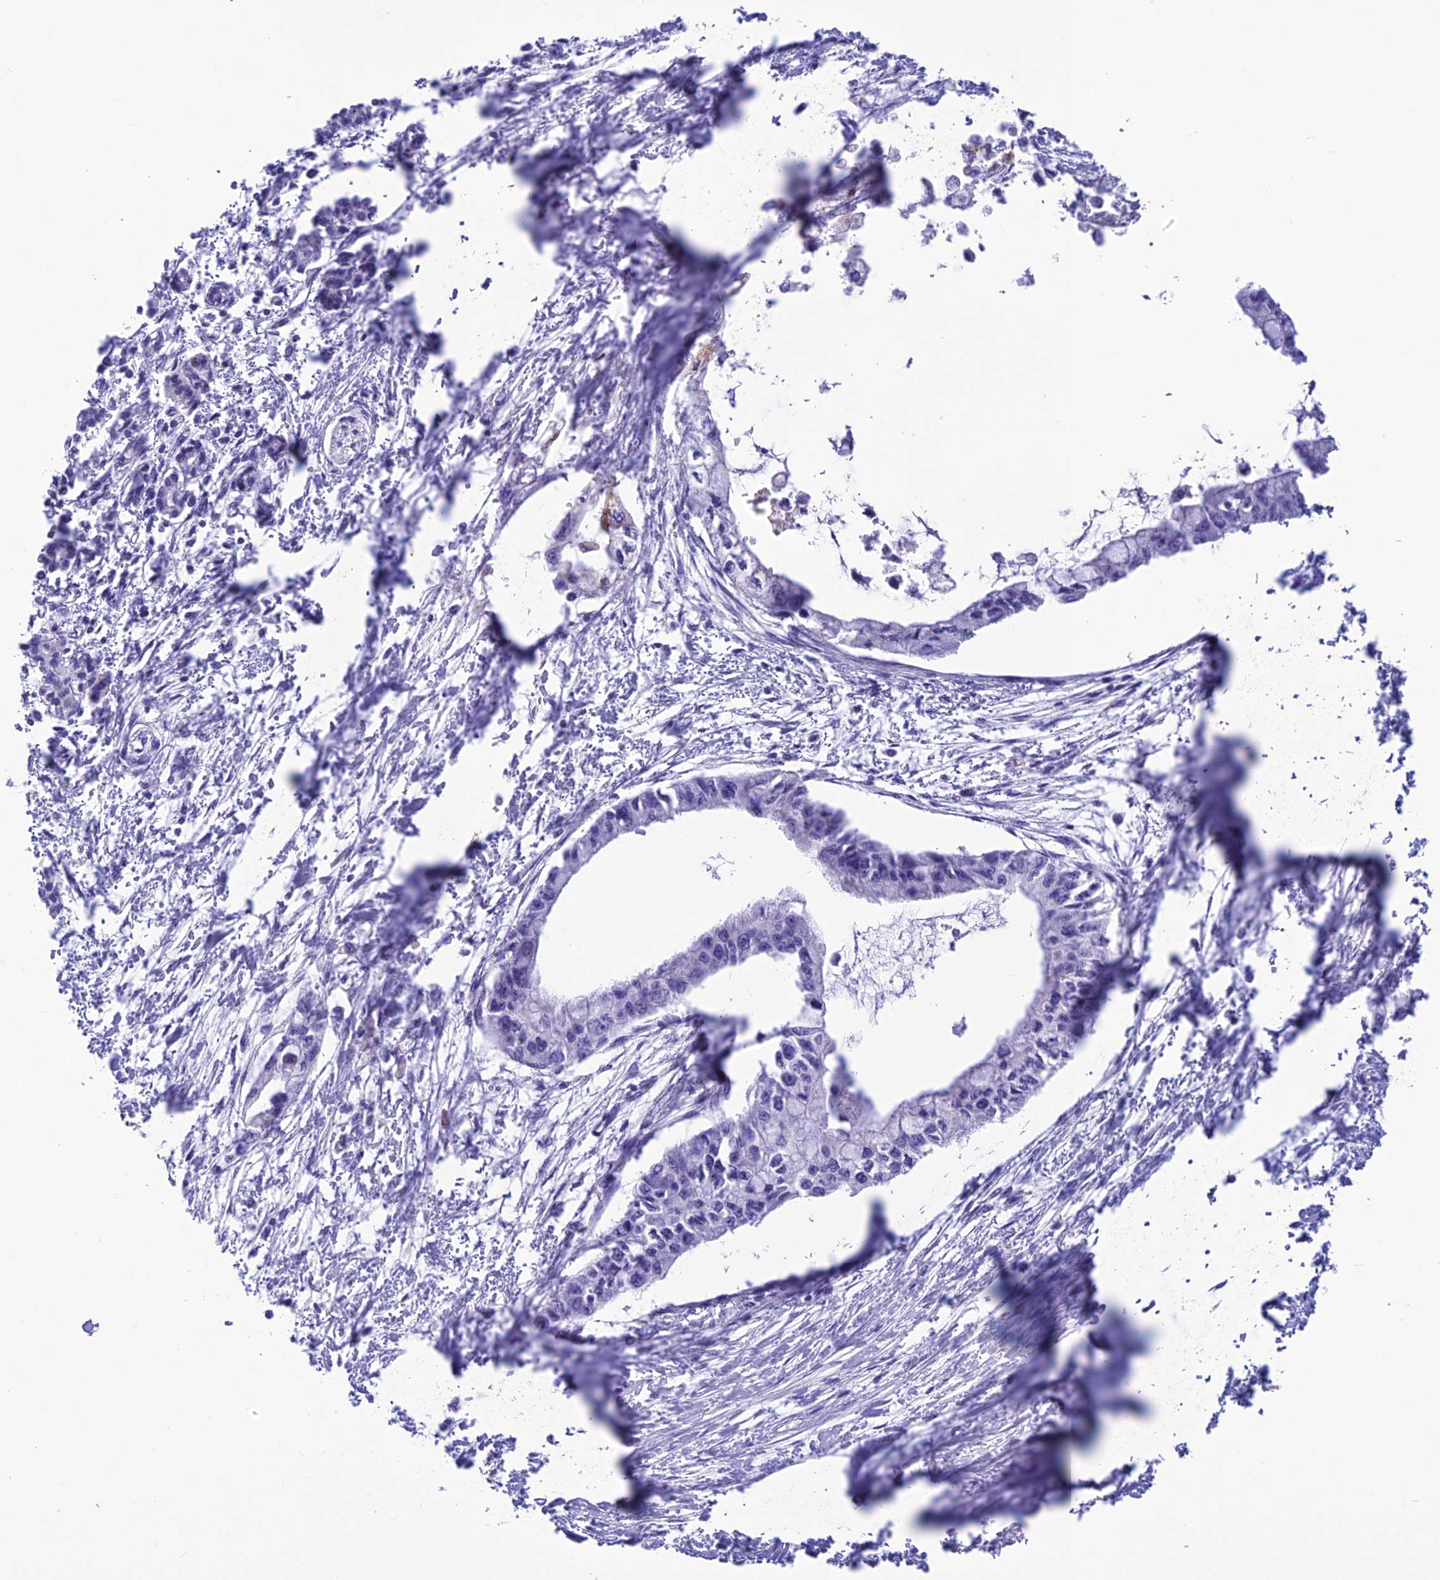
{"staining": {"intensity": "negative", "quantity": "none", "location": "none"}, "tissue": "pancreatic cancer", "cell_type": "Tumor cells", "image_type": "cancer", "snomed": [{"axis": "morphology", "description": "Adenocarcinoma, NOS"}, {"axis": "topography", "description": "Pancreas"}], "caption": "Tumor cells show no significant positivity in pancreatic cancer (adenocarcinoma).", "gene": "TRAM1L1", "patient": {"sex": "male", "age": 48}}